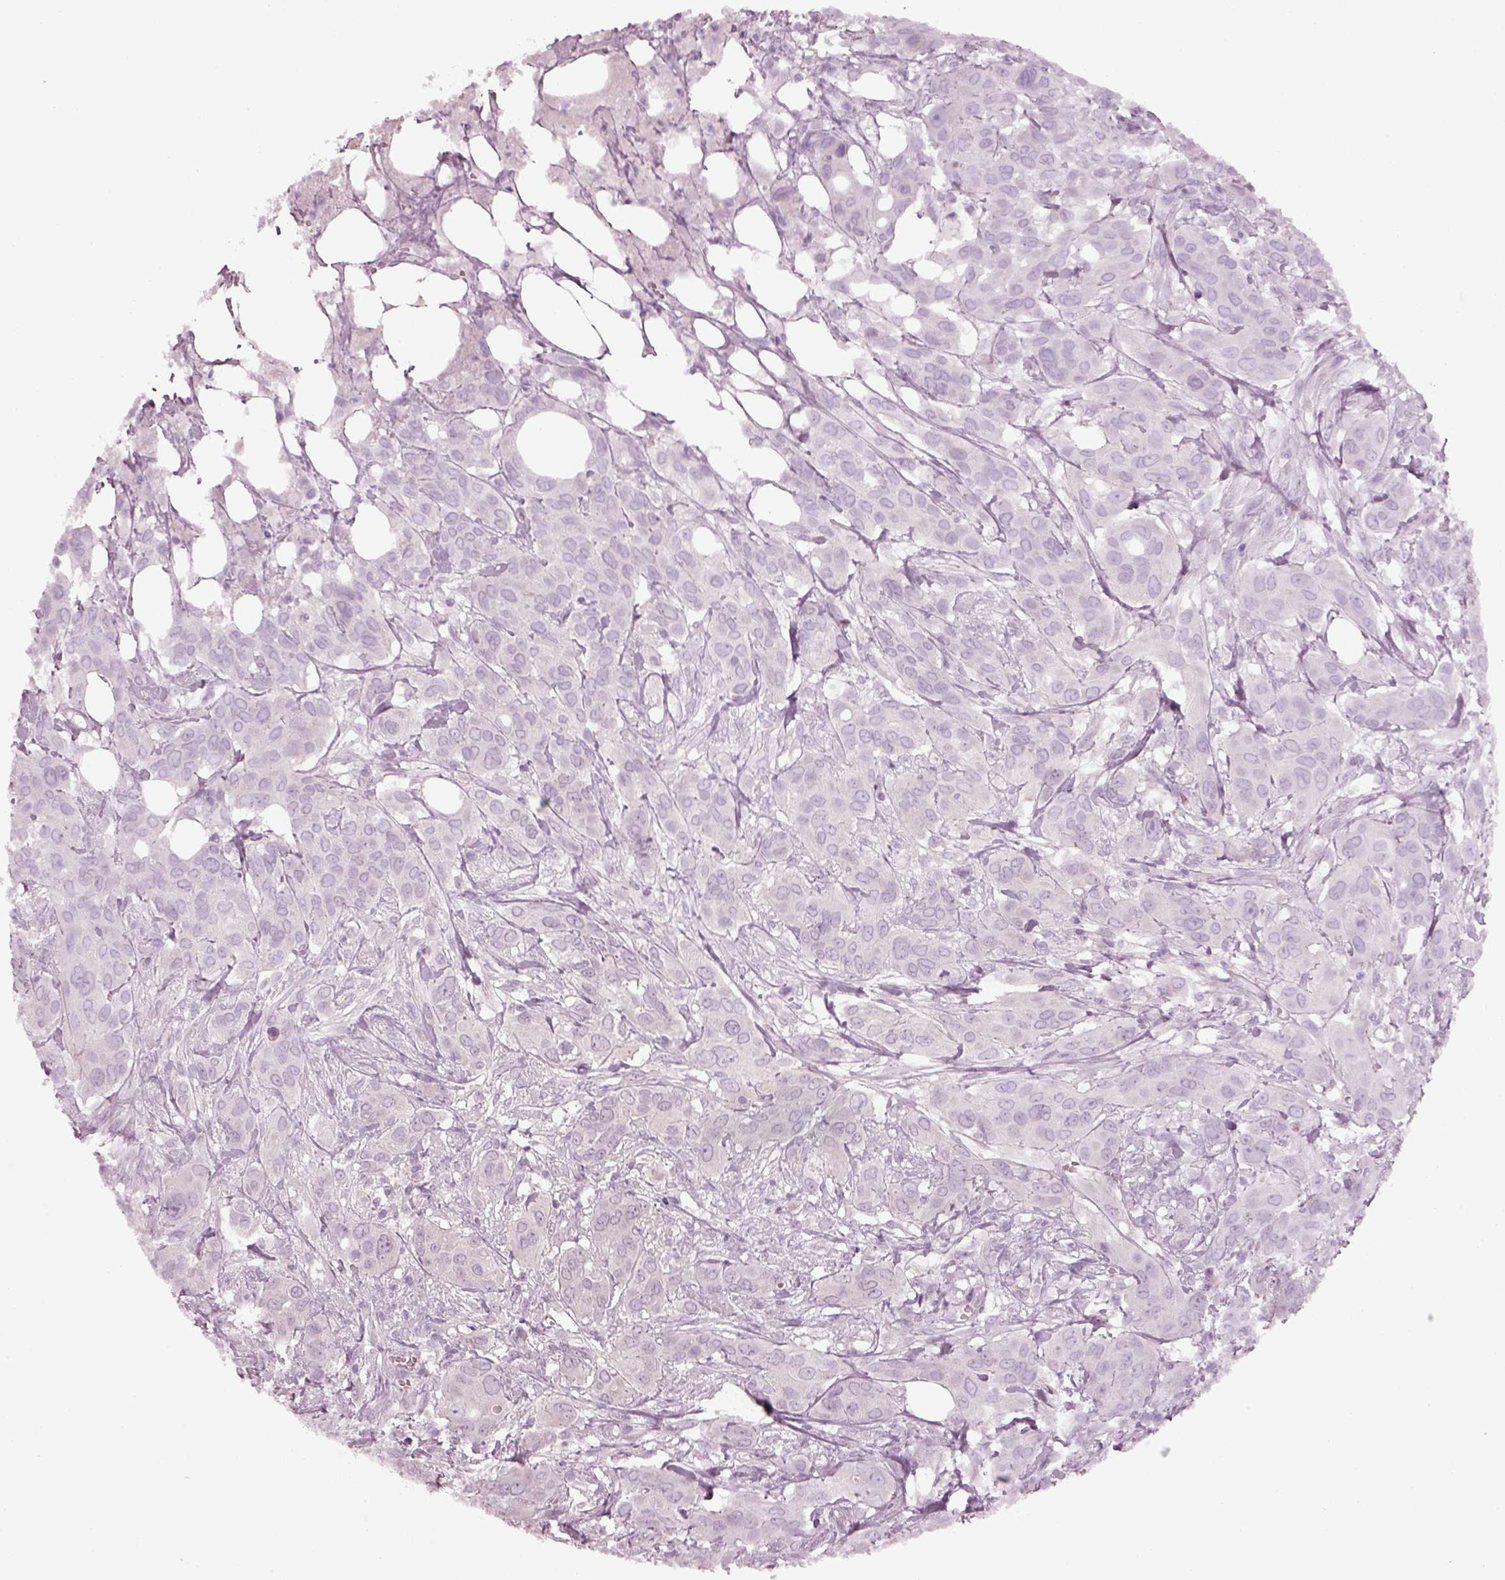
{"staining": {"intensity": "negative", "quantity": "none", "location": "none"}, "tissue": "urothelial cancer", "cell_type": "Tumor cells", "image_type": "cancer", "snomed": [{"axis": "morphology", "description": "Urothelial carcinoma, NOS"}, {"axis": "morphology", "description": "Urothelial carcinoma, High grade"}, {"axis": "topography", "description": "Urinary bladder"}], "caption": "Immunohistochemistry of transitional cell carcinoma exhibits no staining in tumor cells.", "gene": "SPATA6L", "patient": {"sex": "male", "age": 63}}